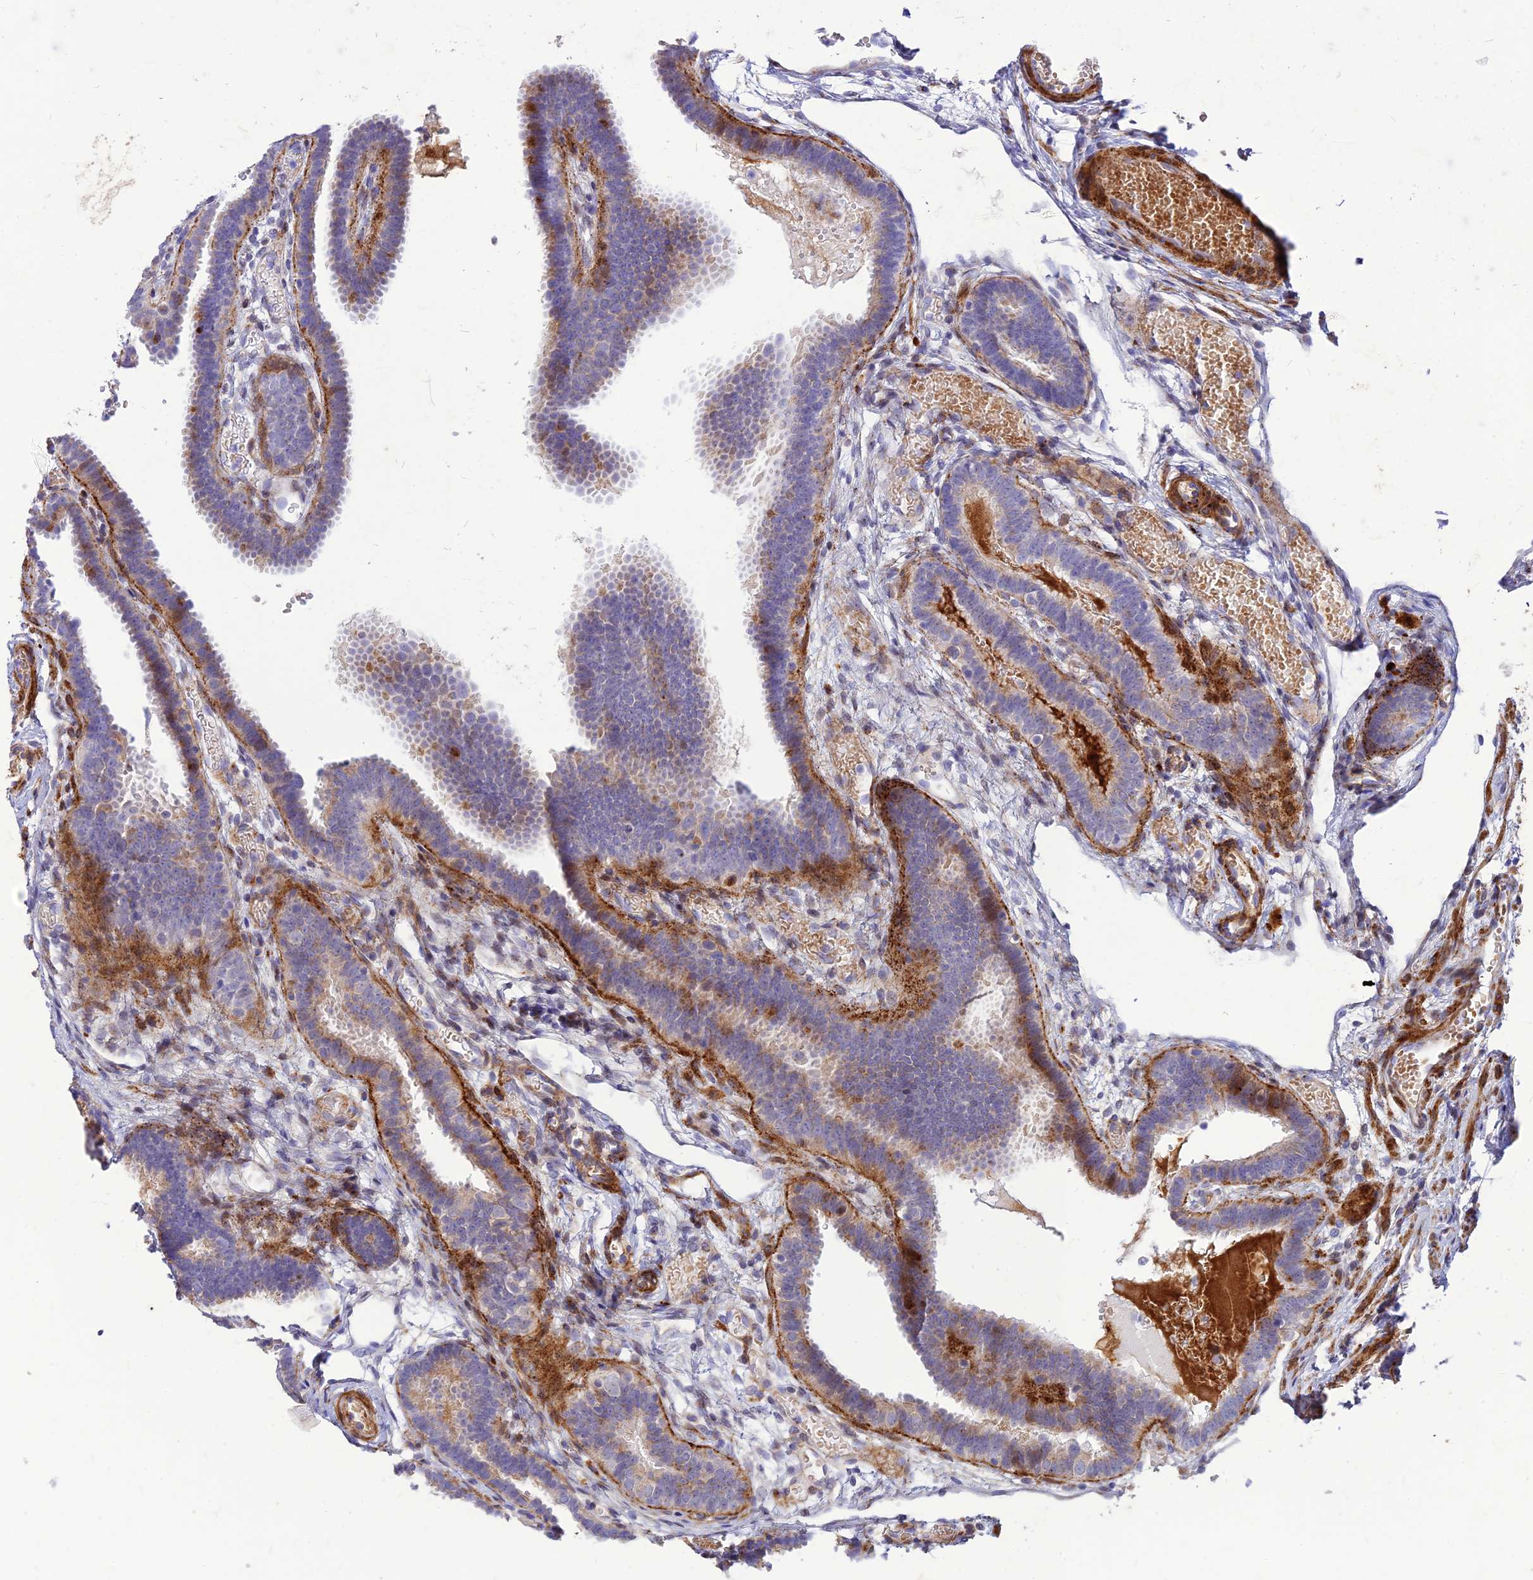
{"staining": {"intensity": "moderate", "quantity": "<25%", "location": "cytoplasmic/membranous"}, "tissue": "fallopian tube", "cell_type": "Glandular cells", "image_type": "normal", "snomed": [{"axis": "morphology", "description": "Normal tissue, NOS"}, {"axis": "topography", "description": "Fallopian tube"}], "caption": "Immunohistochemical staining of benign human fallopian tube exhibits moderate cytoplasmic/membranous protein positivity in about <25% of glandular cells. The staining is performed using DAB brown chromogen to label protein expression. The nuclei are counter-stained blue using hematoxylin.", "gene": "RIMOC1", "patient": {"sex": "female", "age": 37}}